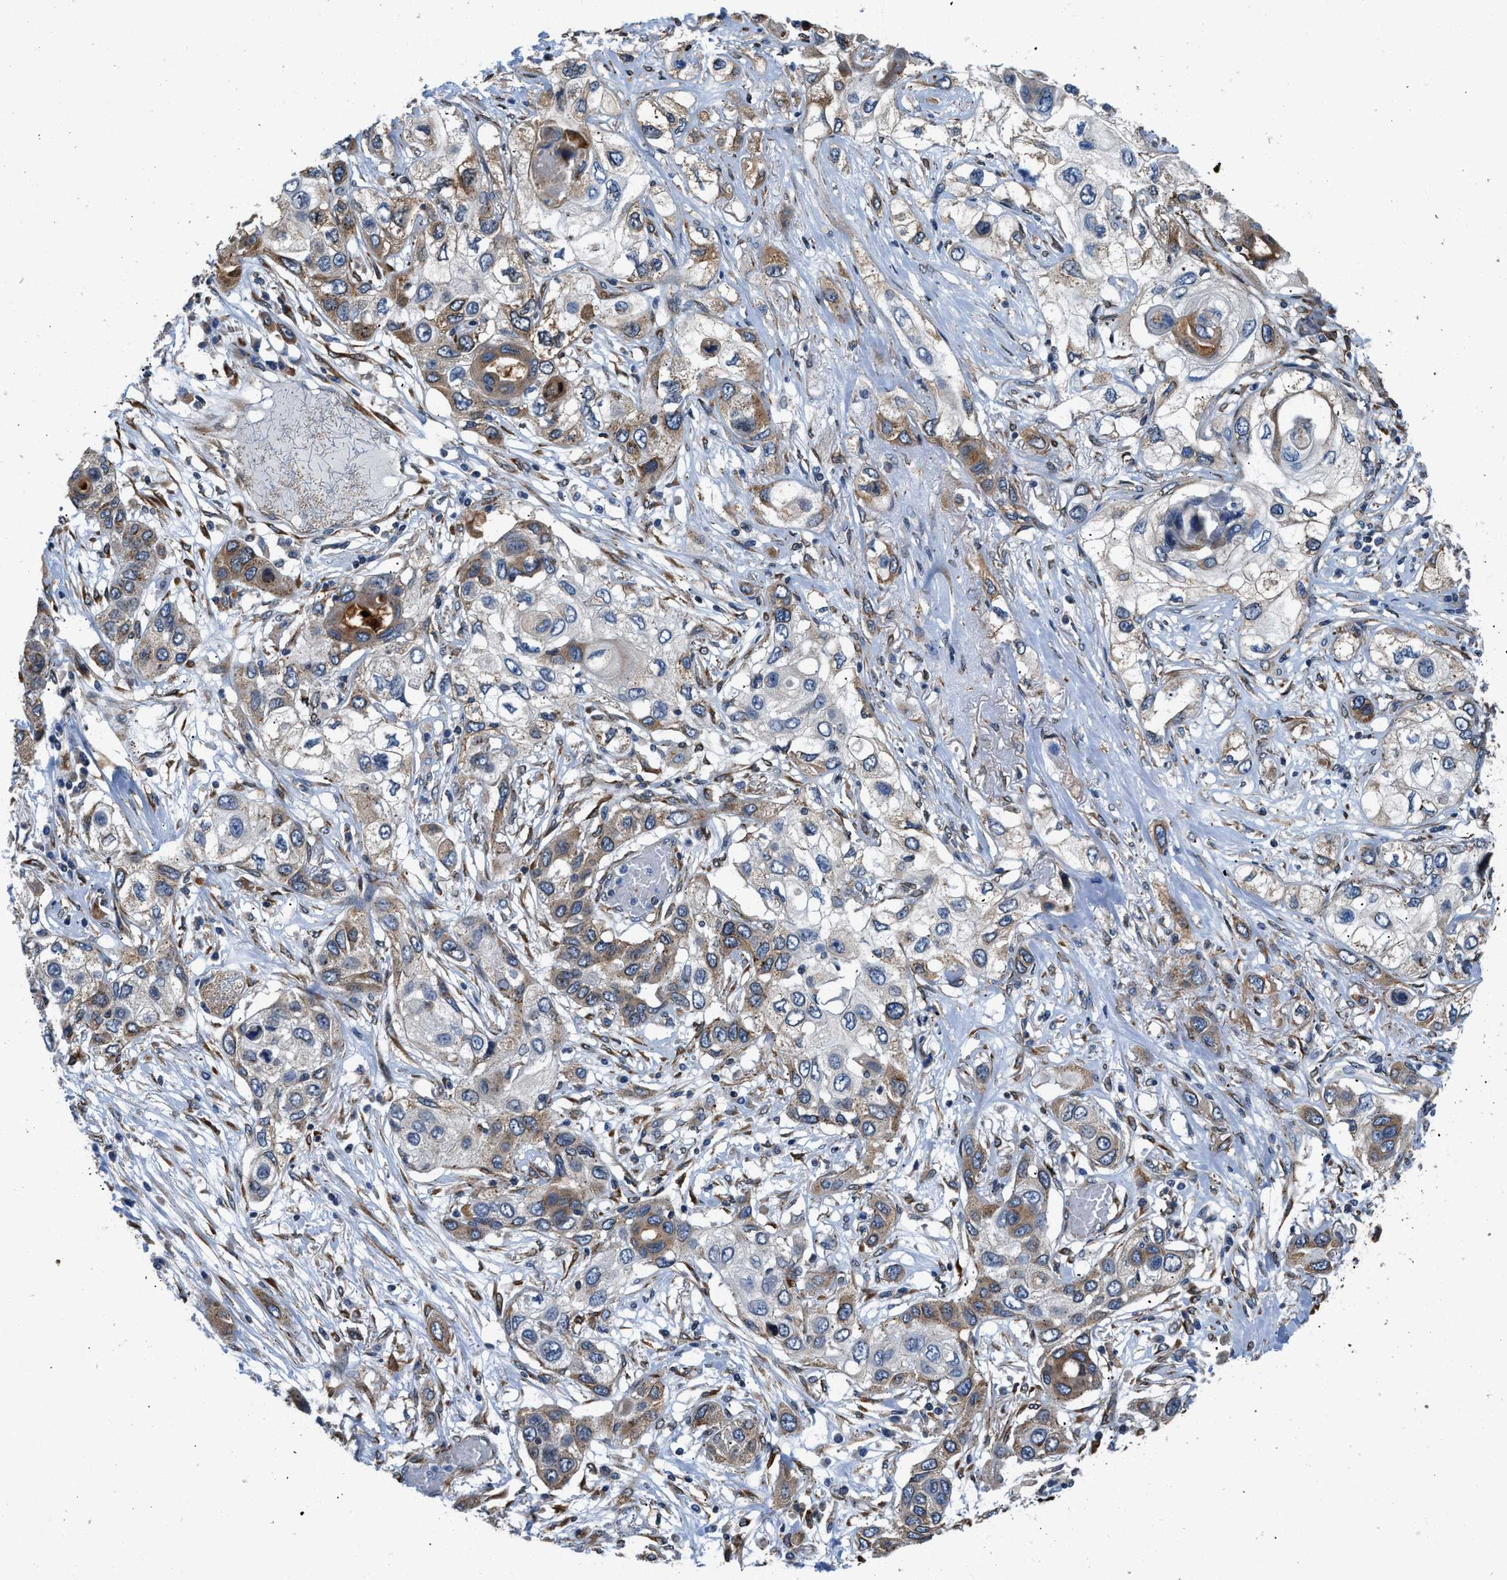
{"staining": {"intensity": "moderate", "quantity": "25%-75%", "location": "cytoplasmic/membranous"}, "tissue": "lung cancer", "cell_type": "Tumor cells", "image_type": "cancer", "snomed": [{"axis": "morphology", "description": "Squamous cell carcinoma, NOS"}, {"axis": "topography", "description": "Lung"}], "caption": "Immunohistochemical staining of lung squamous cell carcinoma reveals moderate cytoplasmic/membranous protein expression in approximately 25%-75% of tumor cells. Using DAB (3,3'-diaminobenzidine) (brown) and hematoxylin (blue) stains, captured at high magnification using brightfield microscopy.", "gene": "ARL6IP5", "patient": {"sex": "male", "age": 71}}